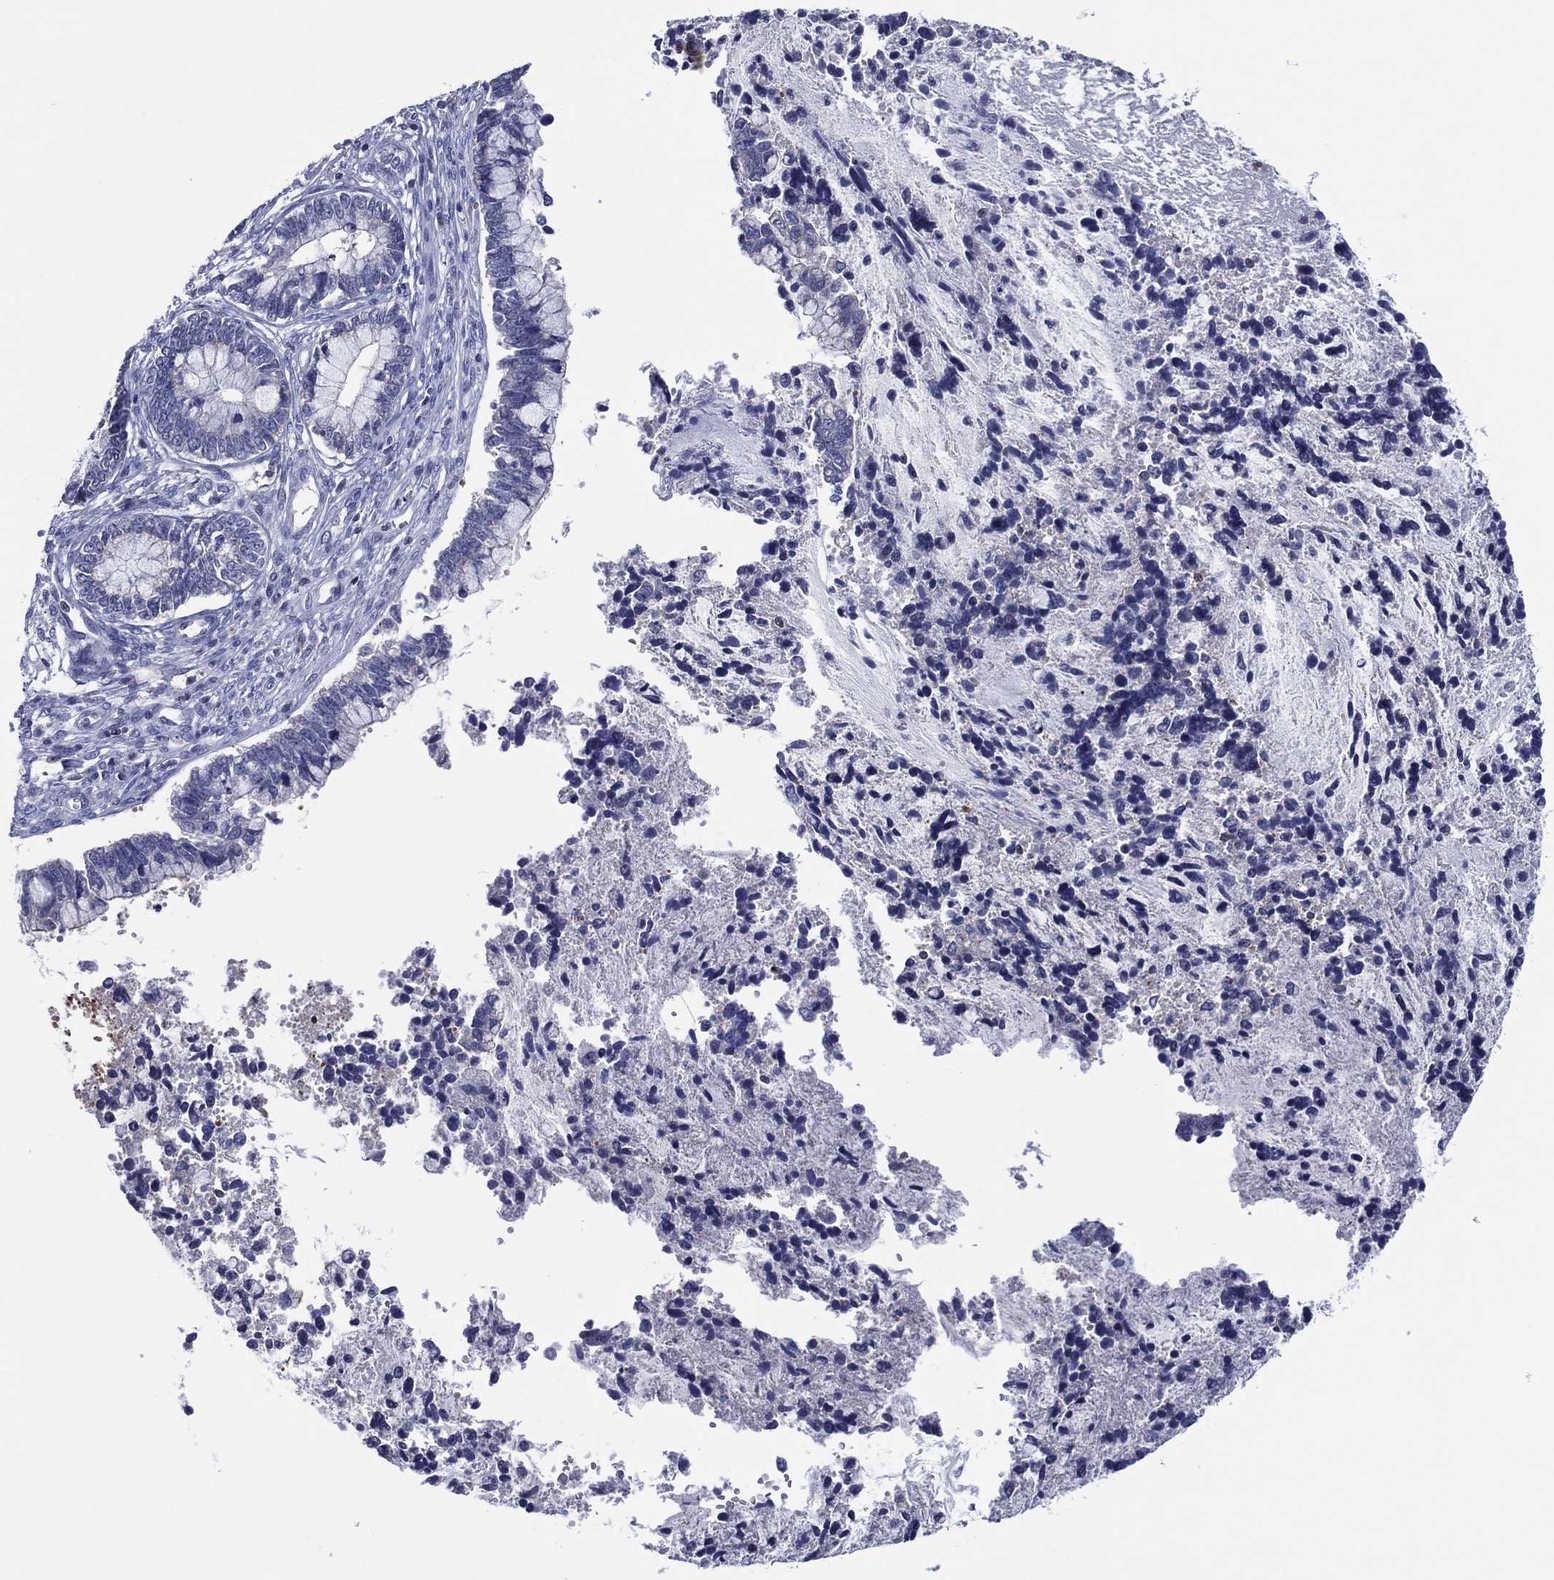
{"staining": {"intensity": "negative", "quantity": "none", "location": "none"}, "tissue": "cervical cancer", "cell_type": "Tumor cells", "image_type": "cancer", "snomed": [{"axis": "morphology", "description": "Adenocarcinoma, NOS"}, {"axis": "topography", "description": "Cervix"}], "caption": "This is an IHC photomicrograph of human adenocarcinoma (cervical). There is no staining in tumor cells.", "gene": "TRIM31", "patient": {"sex": "female", "age": 44}}